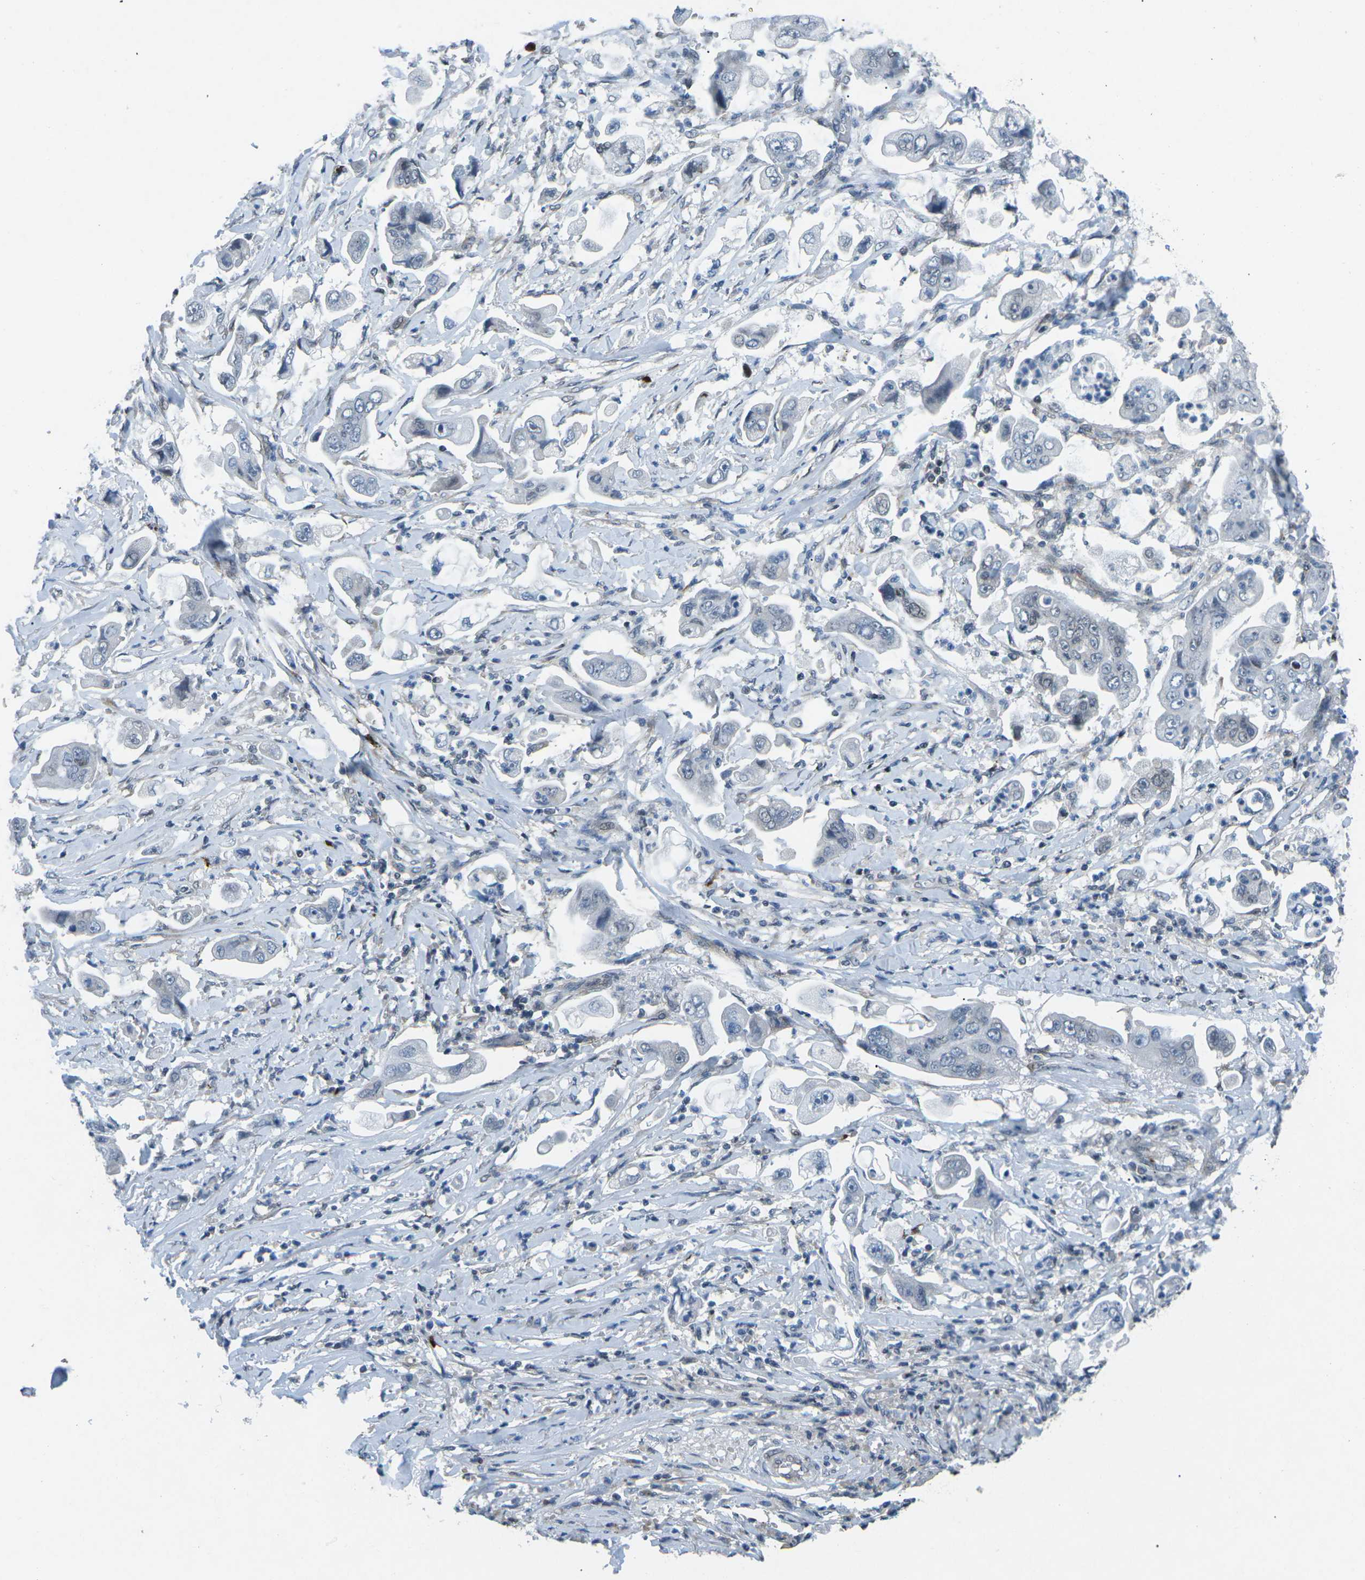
{"staining": {"intensity": "negative", "quantity": "none", "location": "none"}, "tissue": "stomach cancer", "cell_type": "Tumor cells", "image_type": "cancer", "snomed": [{"axis": "morphology", "description": "Adenocarcinoma, NOS"}, {"axis": "topography", "description": "Stomach"}], "caption": "The immunohistochemistry micrograph has no significant positivity in tumor cells of stomach cancer (adenocarcinoma) tissue.", "gene": "MBNL1", "patient": {"sex": "male", "age": 62}}